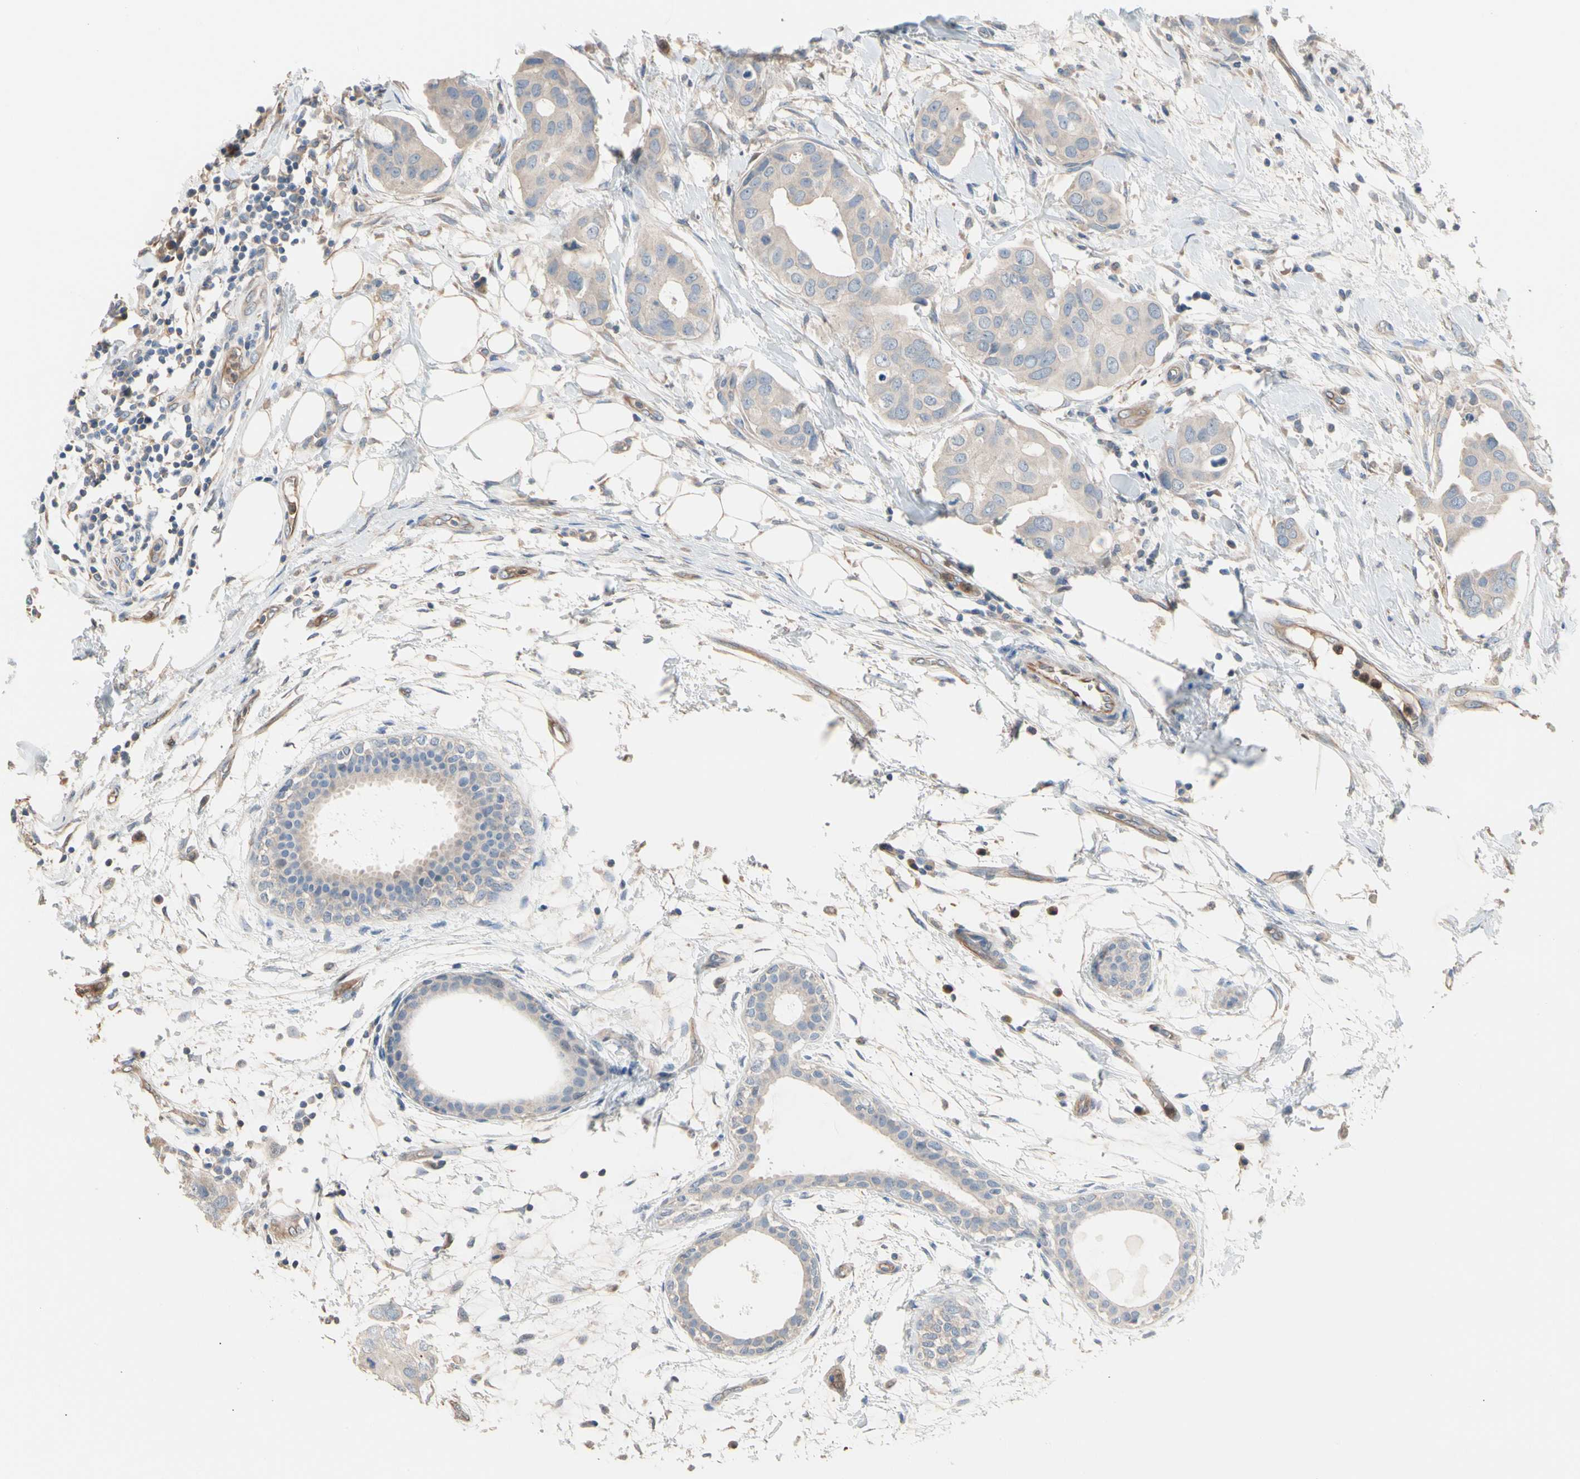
{"staining": {"intensity": "weak", "quantity": ">75%", "location": "cytoplasmic/membranous"}, "tissue": "breast cancer", "cell_type": "Tumor cells", "image_type": "cancer", "snomed": [{"axis": "morphology", "description": "Duct carcinoma"}, {"axis": "topography", "description": "Breast"}], "caption": "Immunohistochemistry (IHC) histopathology image of invasive ductal carcinoma (breast) stained for a protein (brown), which demonstrates low levels of weak cytoplasmic/membranous expression in approximately >75% of tumor cells.", "gene": "BBOX1", "patient": {"sex": "female", "age": 40}}